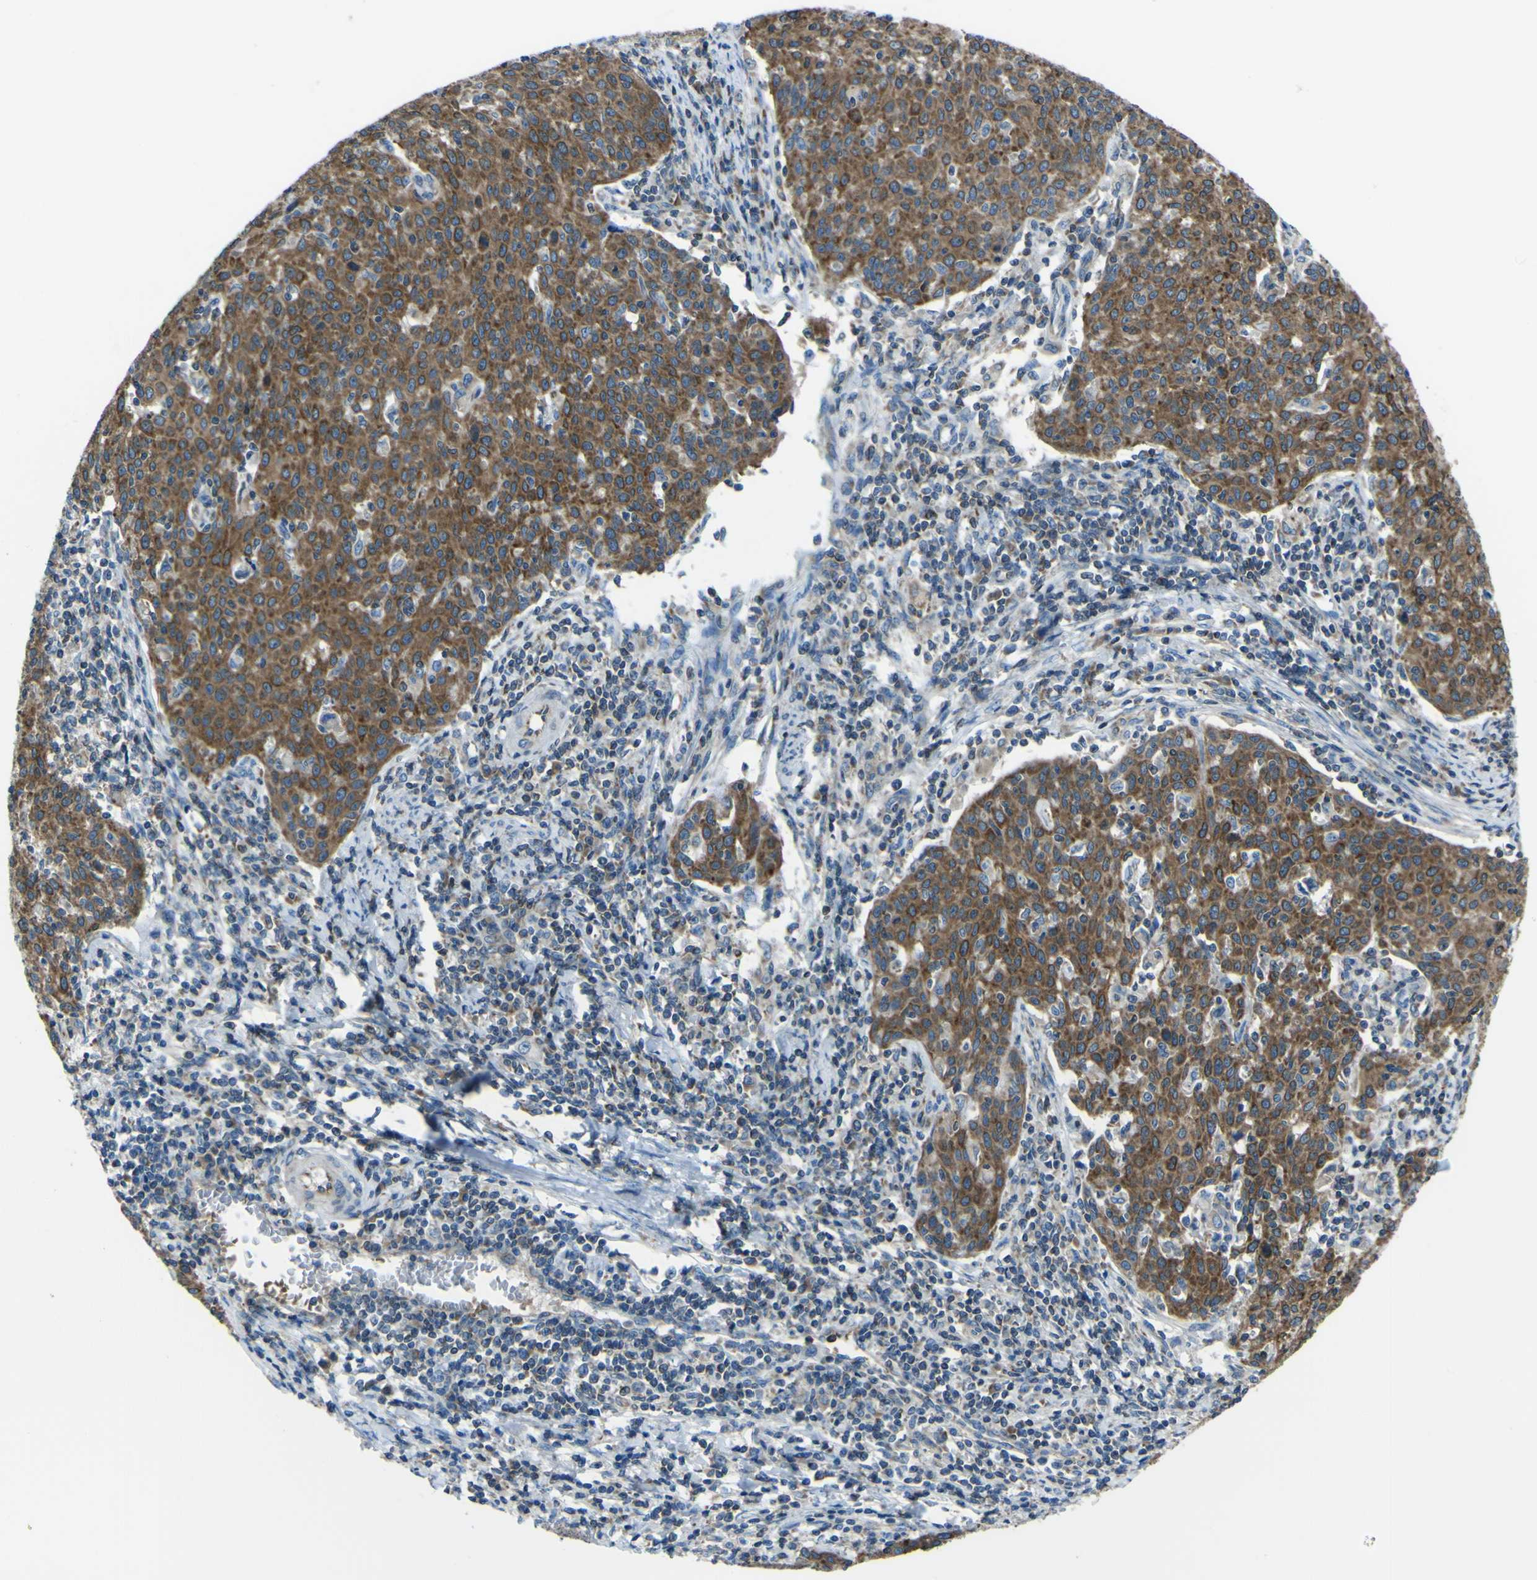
{"staining": {"intensity": "strong", "quantity": ">75%", "location": "cytoplasmic/membranous"}, "tissue": "cervical cancer", "cell_type": "Tumor cells", "image_type": "cancer", "snomed": [{"axis": "morphology", "description": "Squamous cell carcinoma, NOS"}, {"axis": "topography", "description": "Cervix"}], "caption": "Immunohistochemistry (IHC) micrograph of neoplastic tissue: human cervical cancer (squamous cell carcinoma) stained using immunohistochemistry (IHC) reveals high levels of strong protein expression localized specifically in the cytoplasmic/membranous of tumor cells, appearing as a cytoplasmic/membranous brown color.", "gene": "STIM1", "patient": {"sex": "female", "age": 38}}